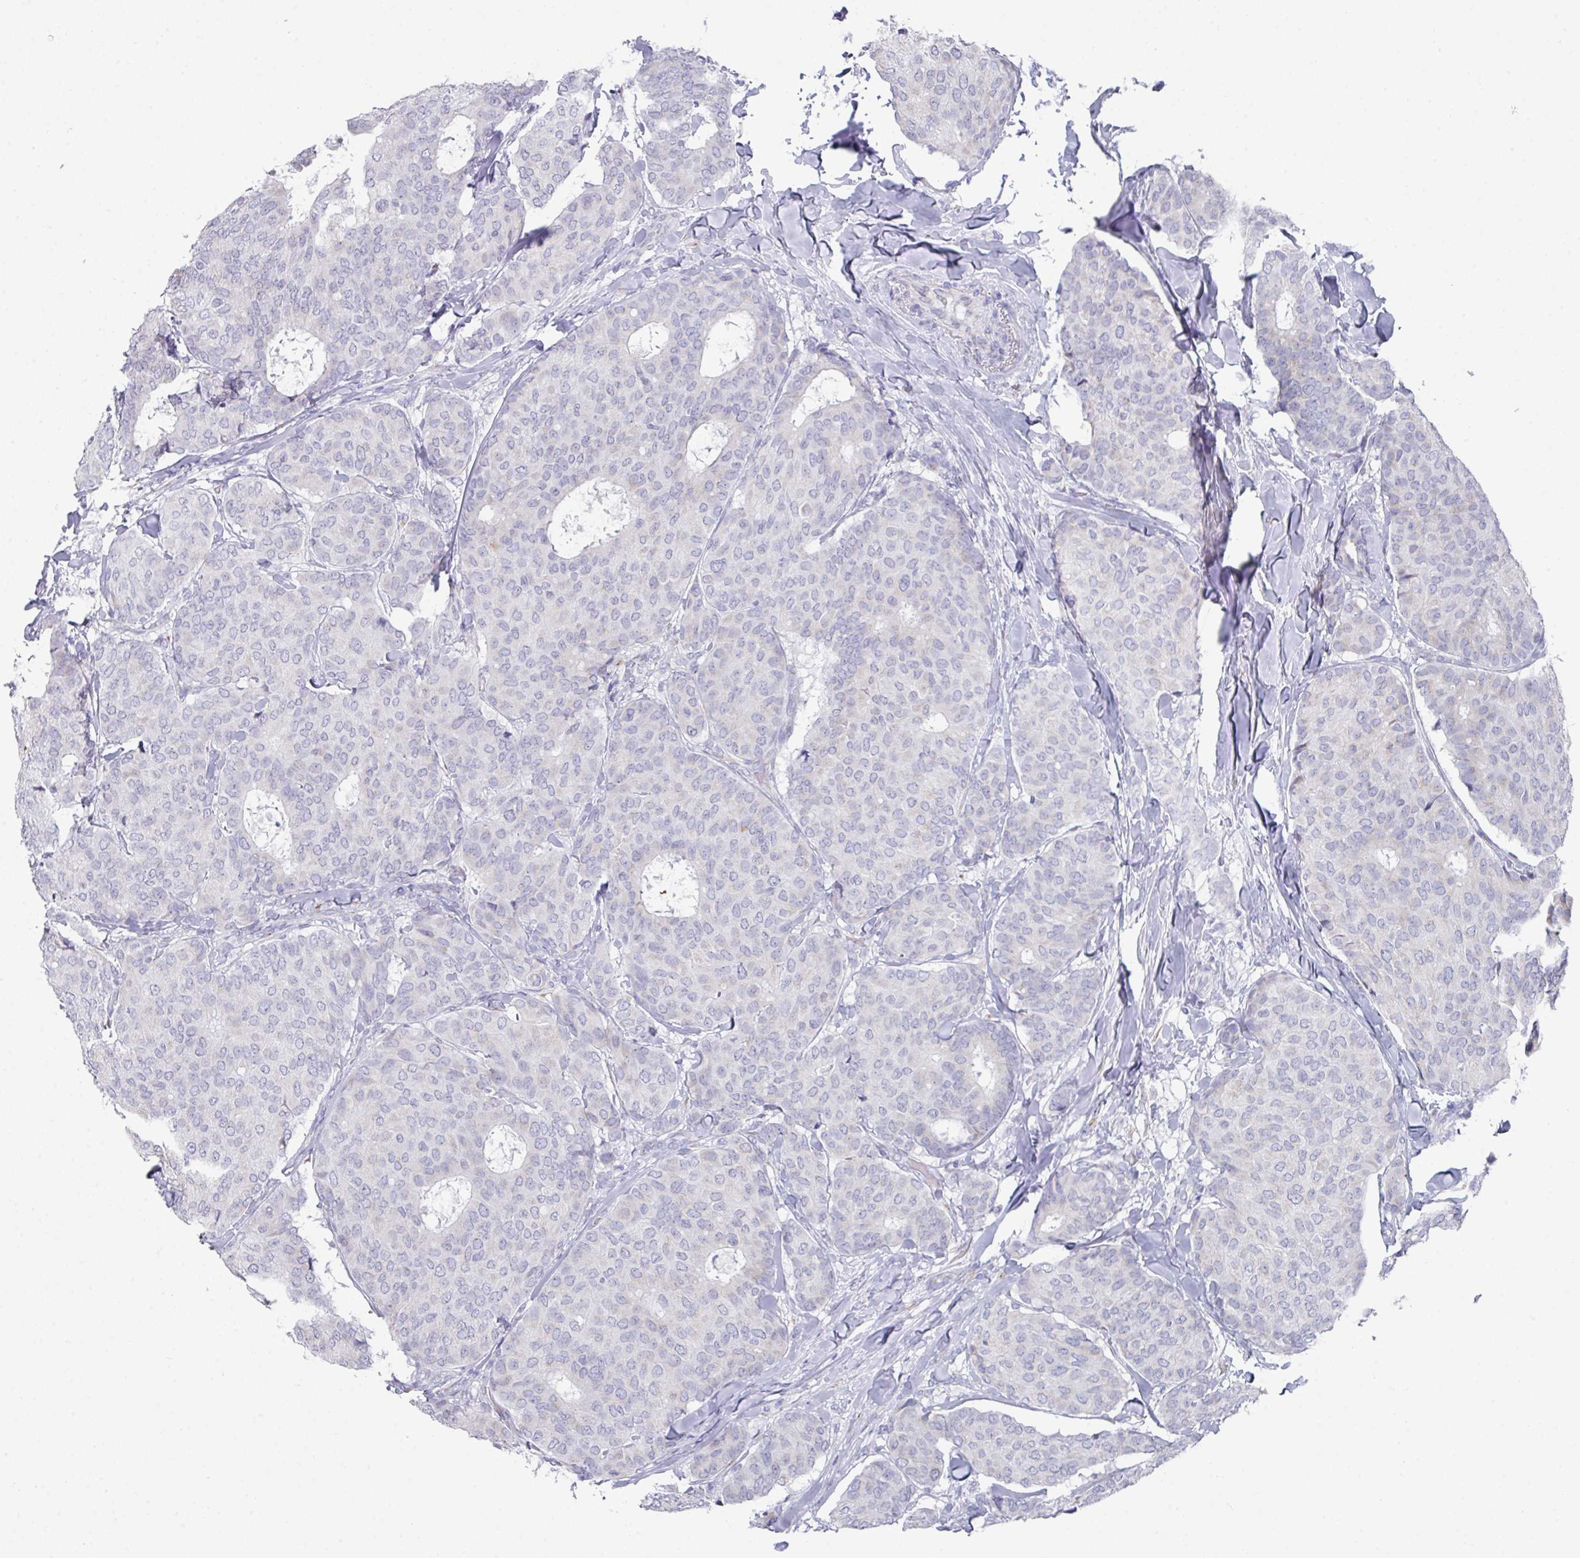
{"staining": {"intensity": "negative", "quantity": "none", "location": "none"}, "tissue": "breast cancer", "cell_type": "Tumor cells", "image_type": "cancer", "snomed": [{"axis": "morphology", "description": "Duct carcinoma"}, {"axis": "topography", "description": "Breast"}], "caption": "Tumor cells are negative for brown protein staining in breast cancer (intraductal carcinoma).", "gene": "VKORC1L1", "patient": {"sex": "female", "age": 75}}